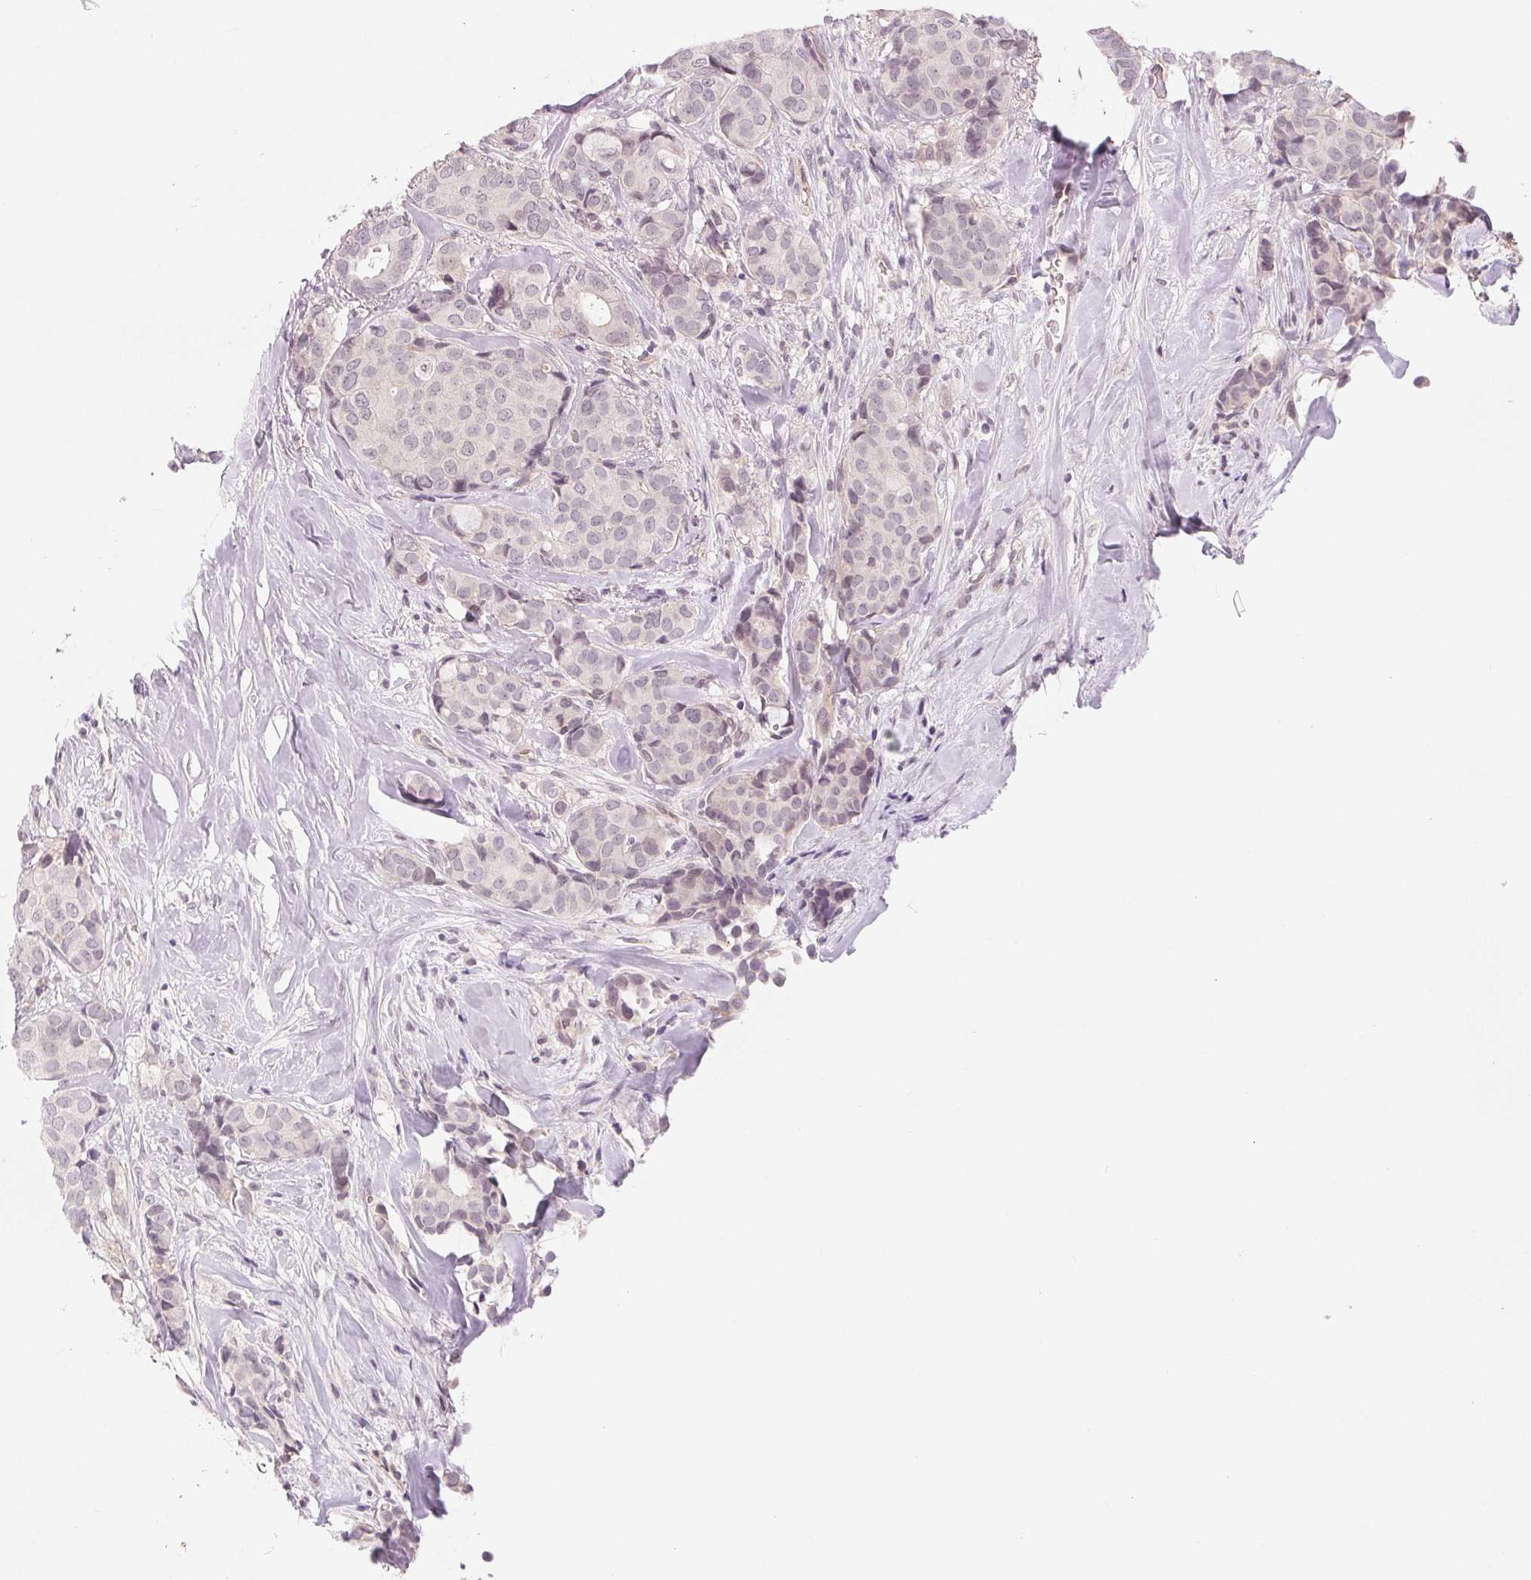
{"staining": {"intensity": "negative", "quantity": "none", "location": "none"}, "tissue": "breast cancer", "cell_type": "Tumor cells", "image_type": "cancer", "snomed": [{"axis": "morphology", "description": "Duct carcinoma"}, {"axis": "topography", "description": "Breast"}], "caption": "A histopathology image of breast cancer (invasive ductal carcinoma) stained for a protein shows no brown staining in tumor cells. (DAB (3,3'-diaminobenzidine) IHC, high magnification).", "gene": "CFC1", "patient": {"sex": "female", "age": 75}}